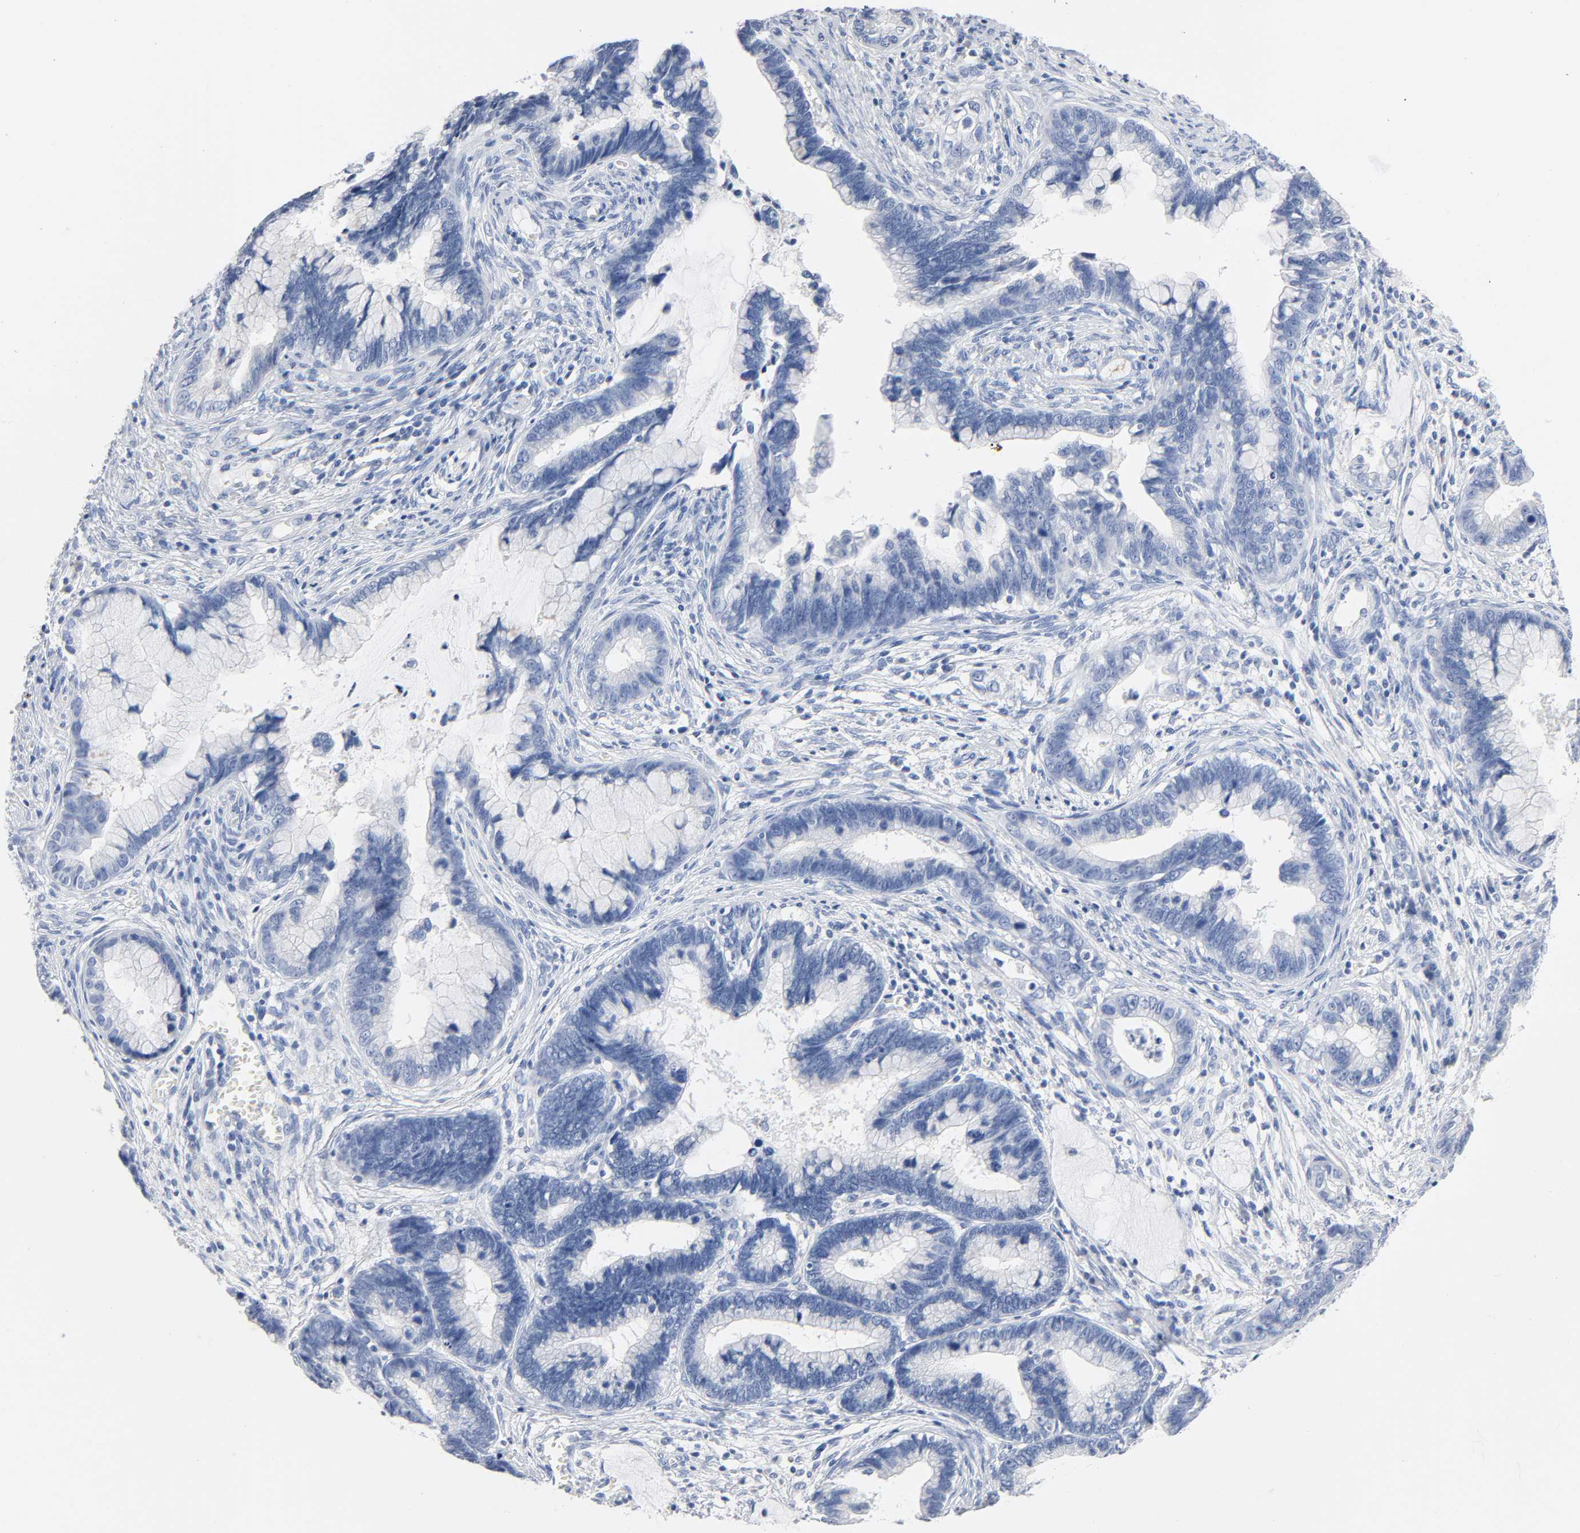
{"staining": {"intensity": "negative", "quantity": "none", "location": "none"}, "tissue": "cervical cancer", "cell_type": "Tumor cells", "image_type": "cancer", "snomed": [{"axis": "morphology", "description": "Adenocarcinoma, NOS"}, {"axis": "topography", "description": "Cervix"}], "caption": "An immunohistochemistry (IHC) image of cervical cancer (adenocarcinoma) is shown. There is no staining in tumor cells of cervical cancer (adenocarcinoma). (Stains: DAB IHC with hematoxylin counter stain, Microscopy: brightfield microscopy at high magnification).", "gene": "ACP3", "patient": {"sex": "female", "age": 44}}